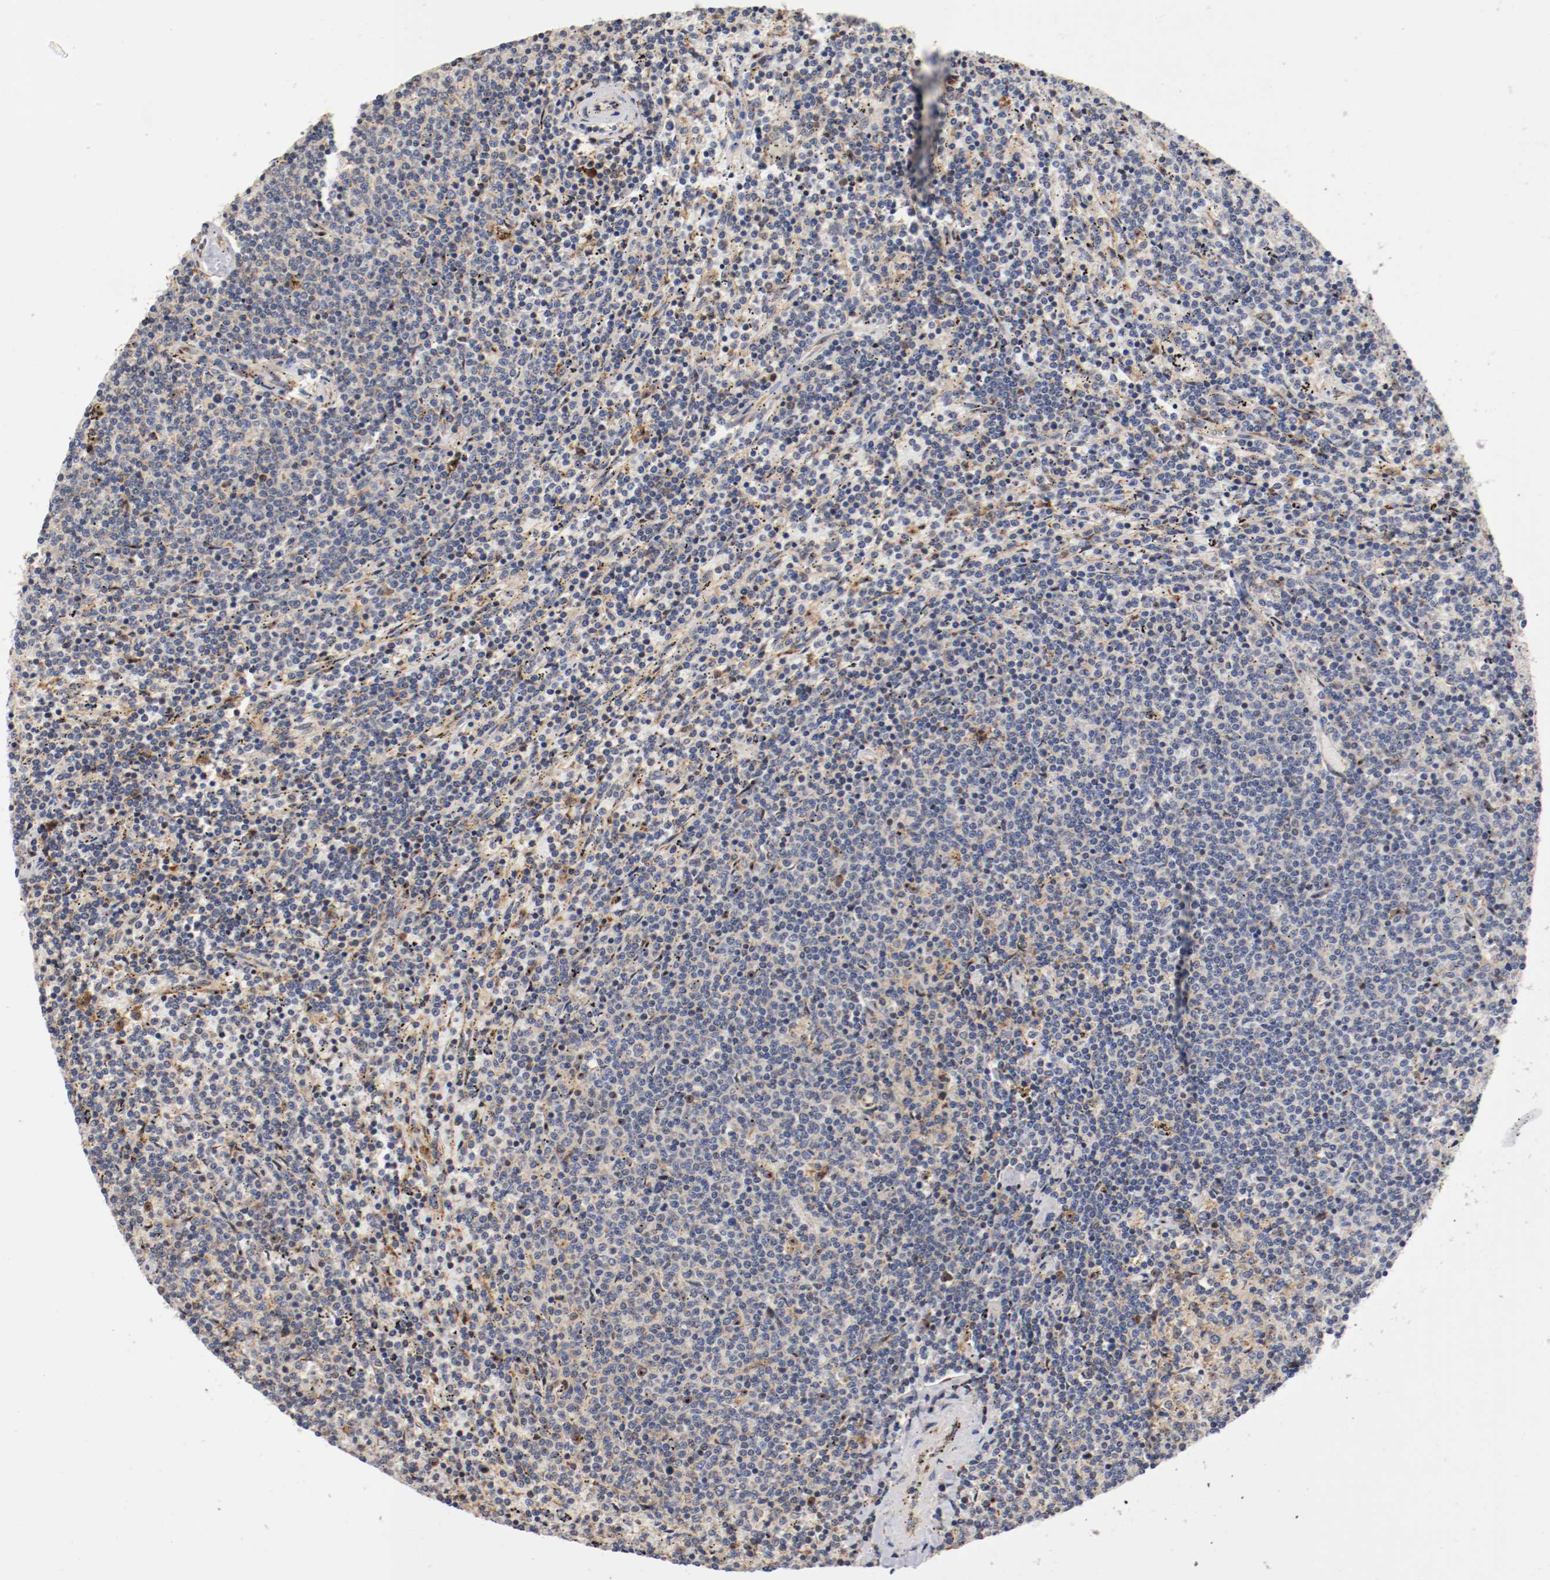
{"staining": {"intensity": "negative", "quantity": "none", "location": "none"}, "tissue": "lymphoma", "cell_type": "Tumor cells", "image_type": "cancer", "snomed": [{"axis": "morphology", "description": "Malignant lymphoma, non-Hodgkin's type, Low grade"}, {"axis": "topography", "description": "Spleen"}], "caption": "IHC photomicrograph of neoplastic tissue: human lymphoma stained with DAB (3,3'-diaminobenzidine) demonstrates no significant protein expression in tumor cells.", "gene": "TNFSF13", "patient": {"sex": "female", "age": 50}}